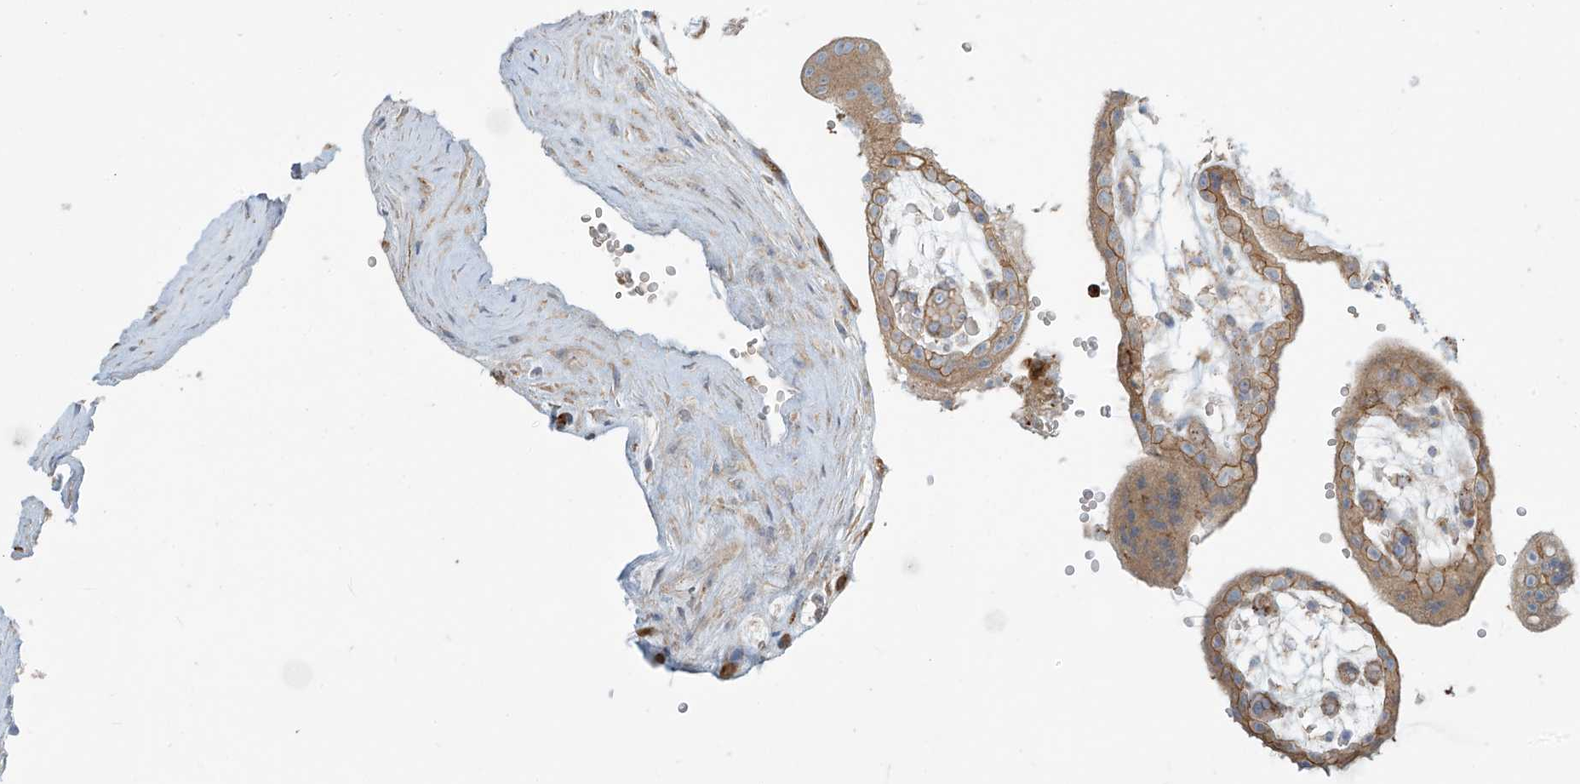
{"staining": {"intensity": "weak", "quantity": ">75%", "location": "cytoplasmic/membranous"}, "tissue": "placenta", "cell_type": "Decidual cells", "image_type": "normal", "snomed": [{"axis": "morphology", "description": "Normal tissue, NOS"}, {"axis": "topography", "description": "Placenta"}], "caption": "Weak cytoplasmic/membranous positivity is seen in approximately >75% of decidual cells in benign placenta. (Stains: DAB in brown, nuclei in blue, Microscopy: brightfield microscopy at high magnification).", "gene": "LZTS3", "patient": {"sex": "female", "age": 18}}